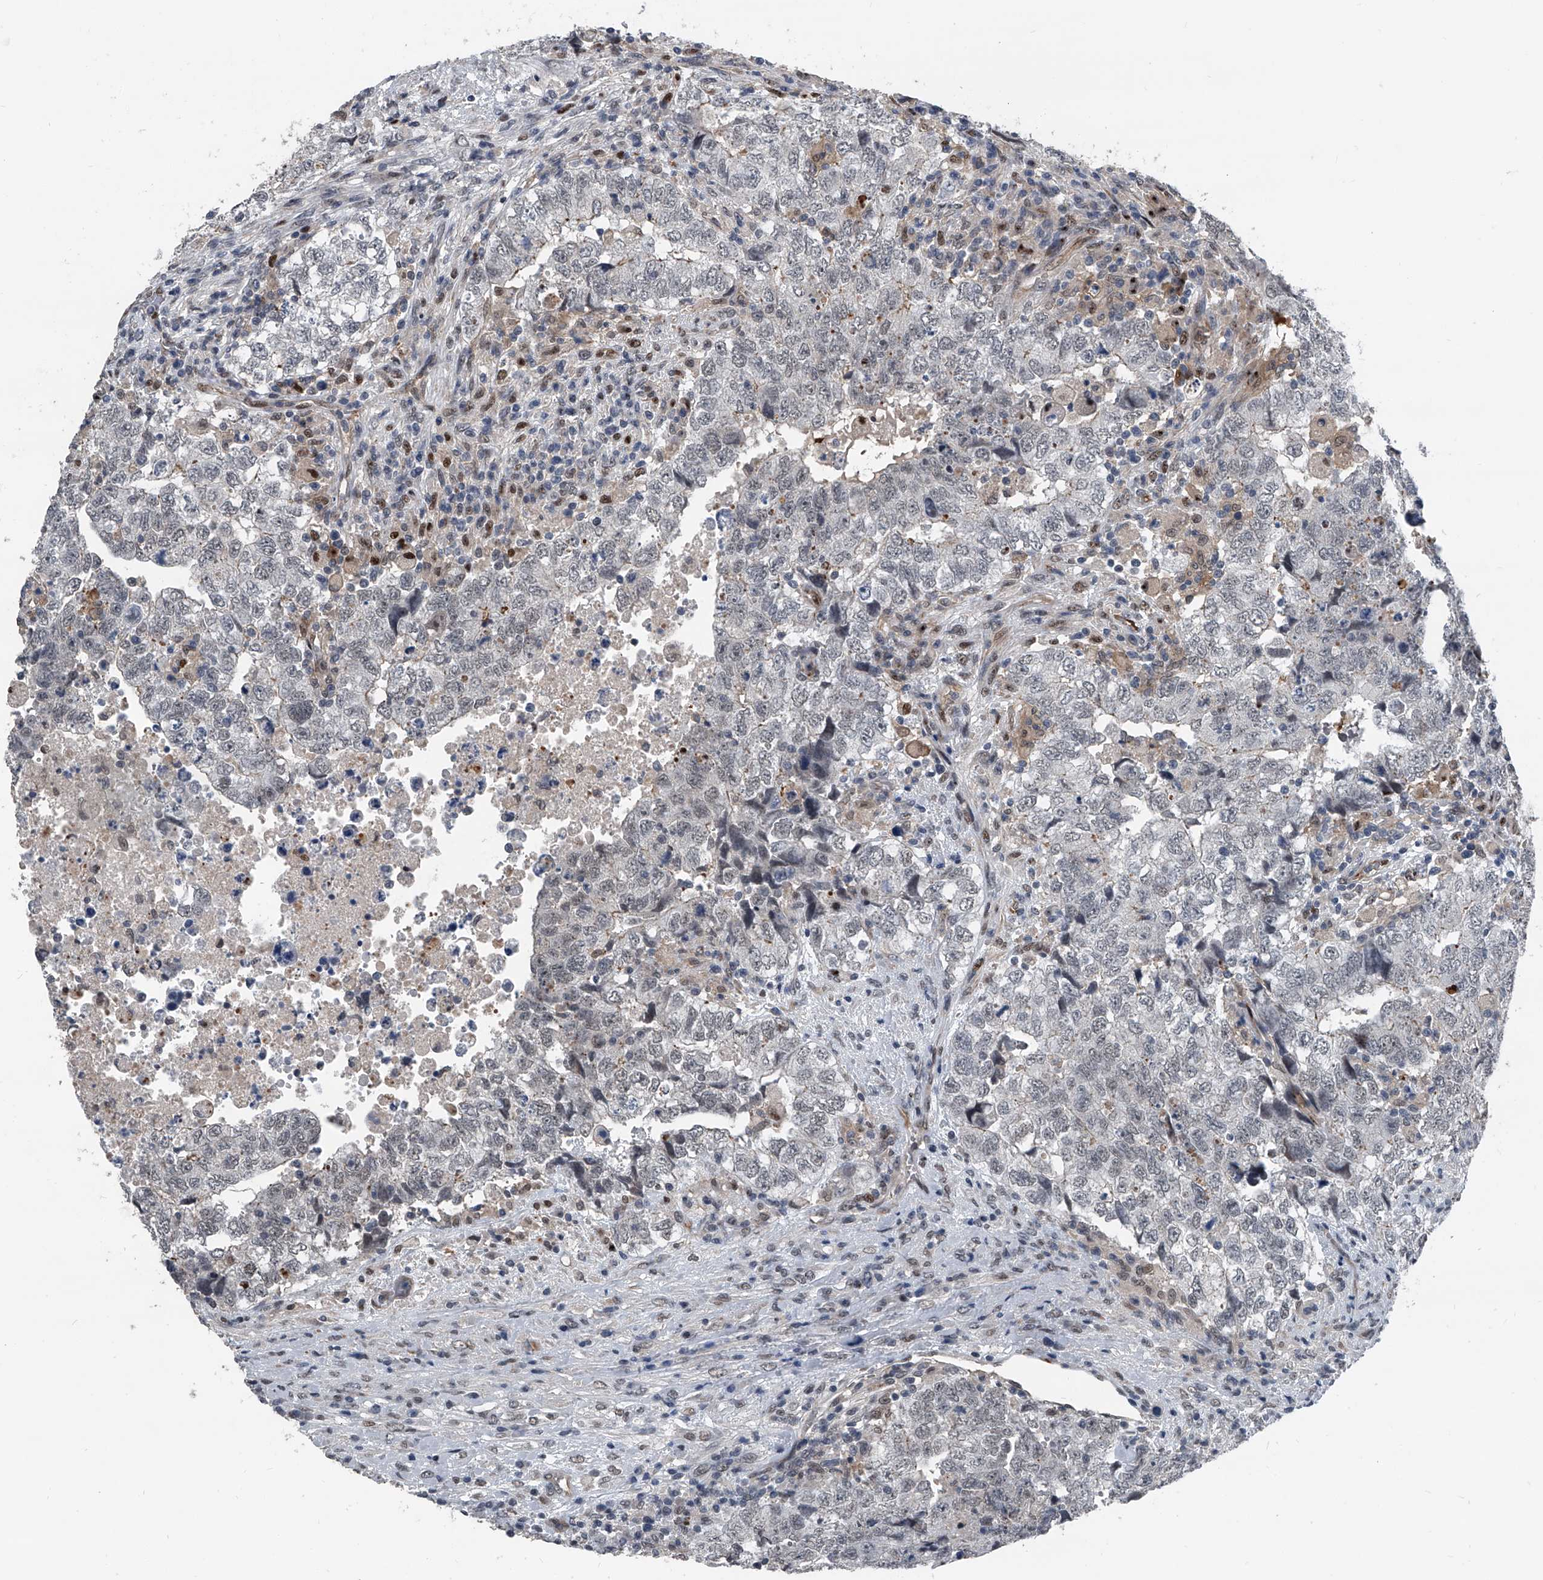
{"staining": {"intensity": "negative", "quantity": "none", "location": "none"}, "tissue": "testis cancer", "cell_type": "Tumor cells", "image_type": "cancer", "snomed": [{"axis": "morphology", "description": "Carcinoma, Embryonal, NOS"}, {"axis": "topography", "description": "Testis"}], "caption": "Tumor cells are negative for brown protein staining in testis cancer.", "gene": "MEN1", "patient": {"sex": "male", "age": 37}}